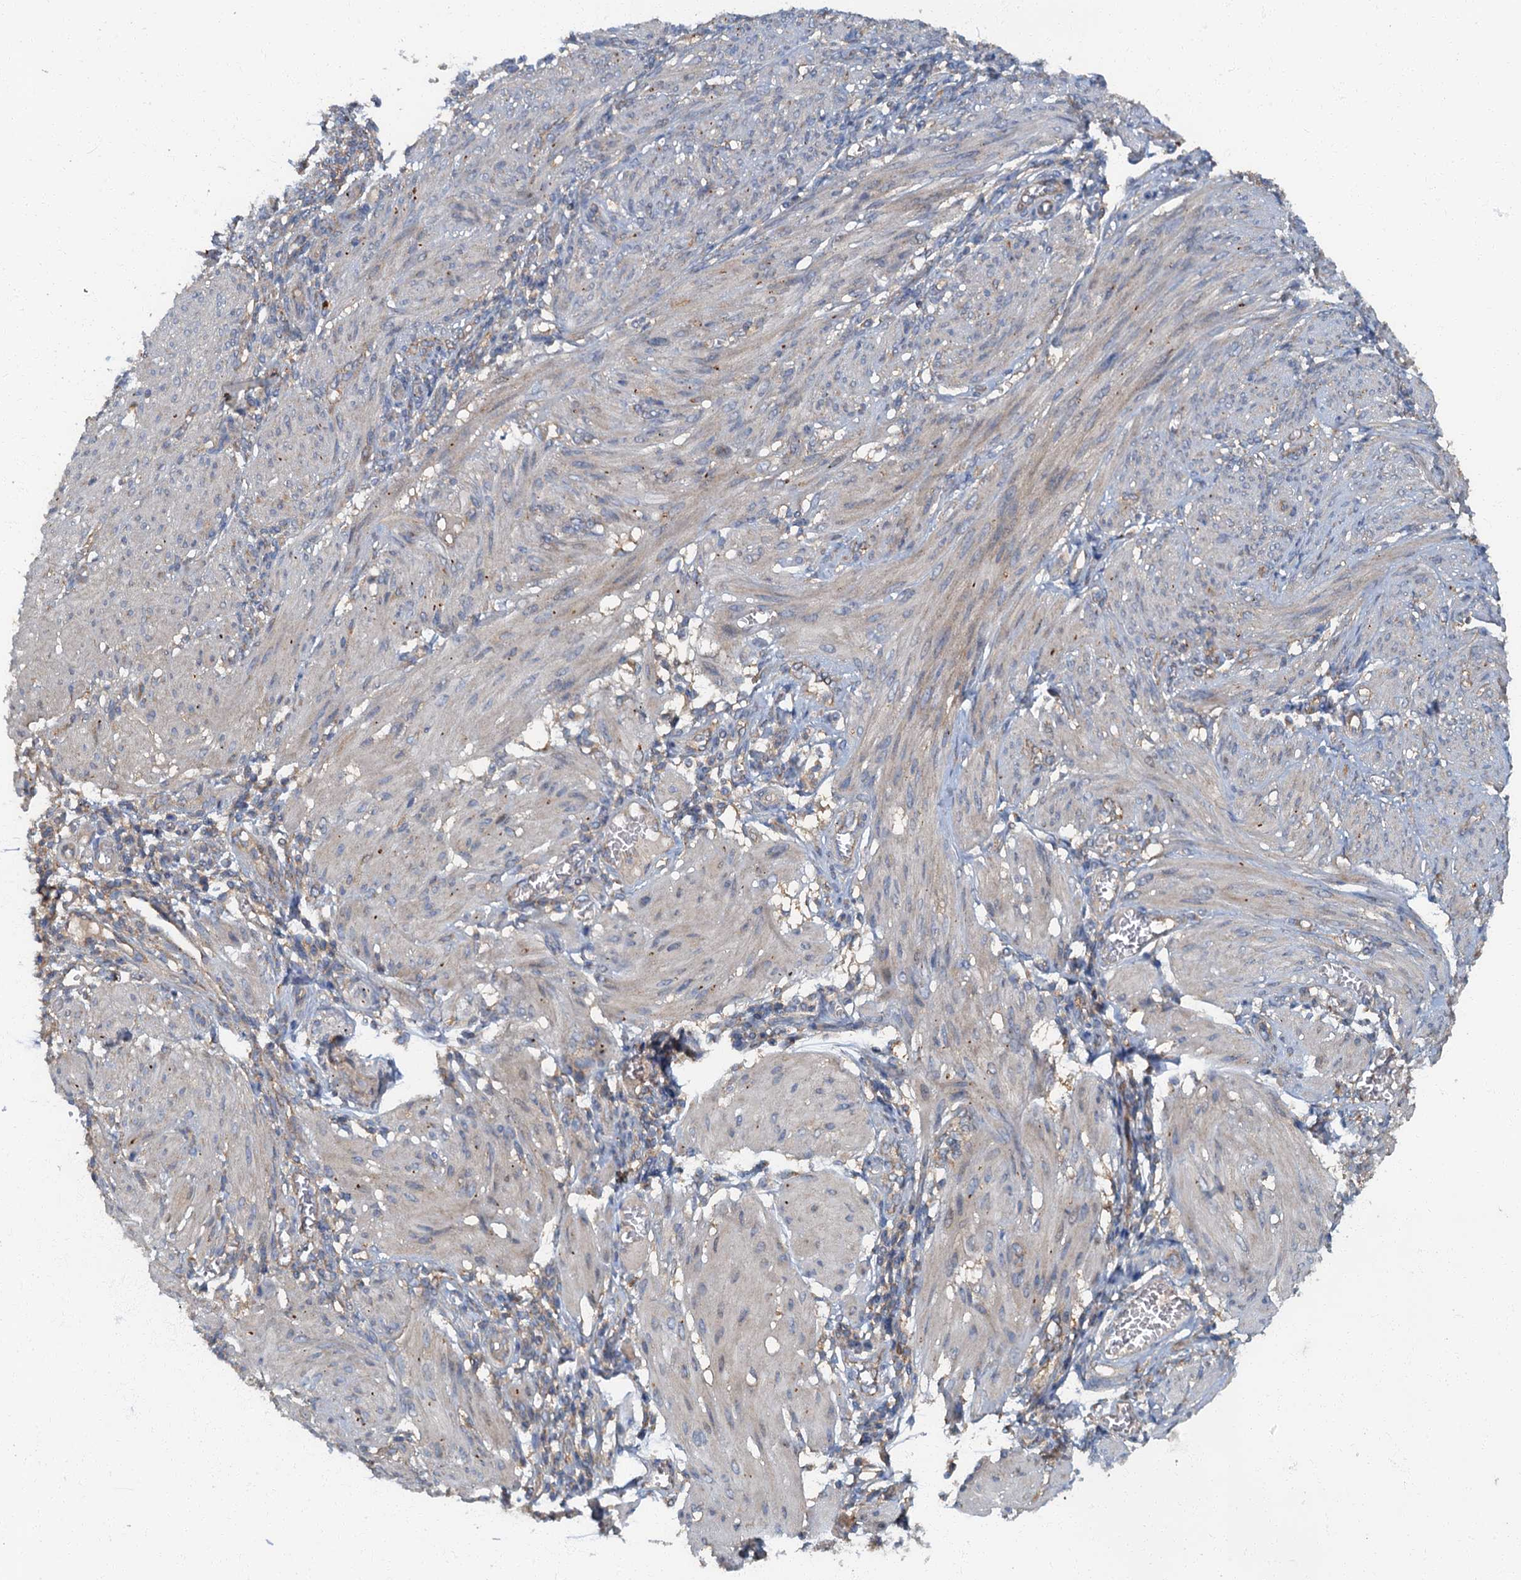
{"staining": {"intensity": "negative", "quantity": "none", "location": "none"}, "tissue": "smooth muscle", "cell_type": "Smooth muscle cells", "image_type": "normal", "snomed": [{"axis": "morphology", "description": "Normal tissue, NOS"}, {"axis": "topography", "description": "Smooth muscle"}], "caption": "Immunohistochemistry of unremarkable smooth muscle reveals no staining in smooth muscle cells.", "gene": "ARL11", "patient": {"sex": "female", "age": 39}}